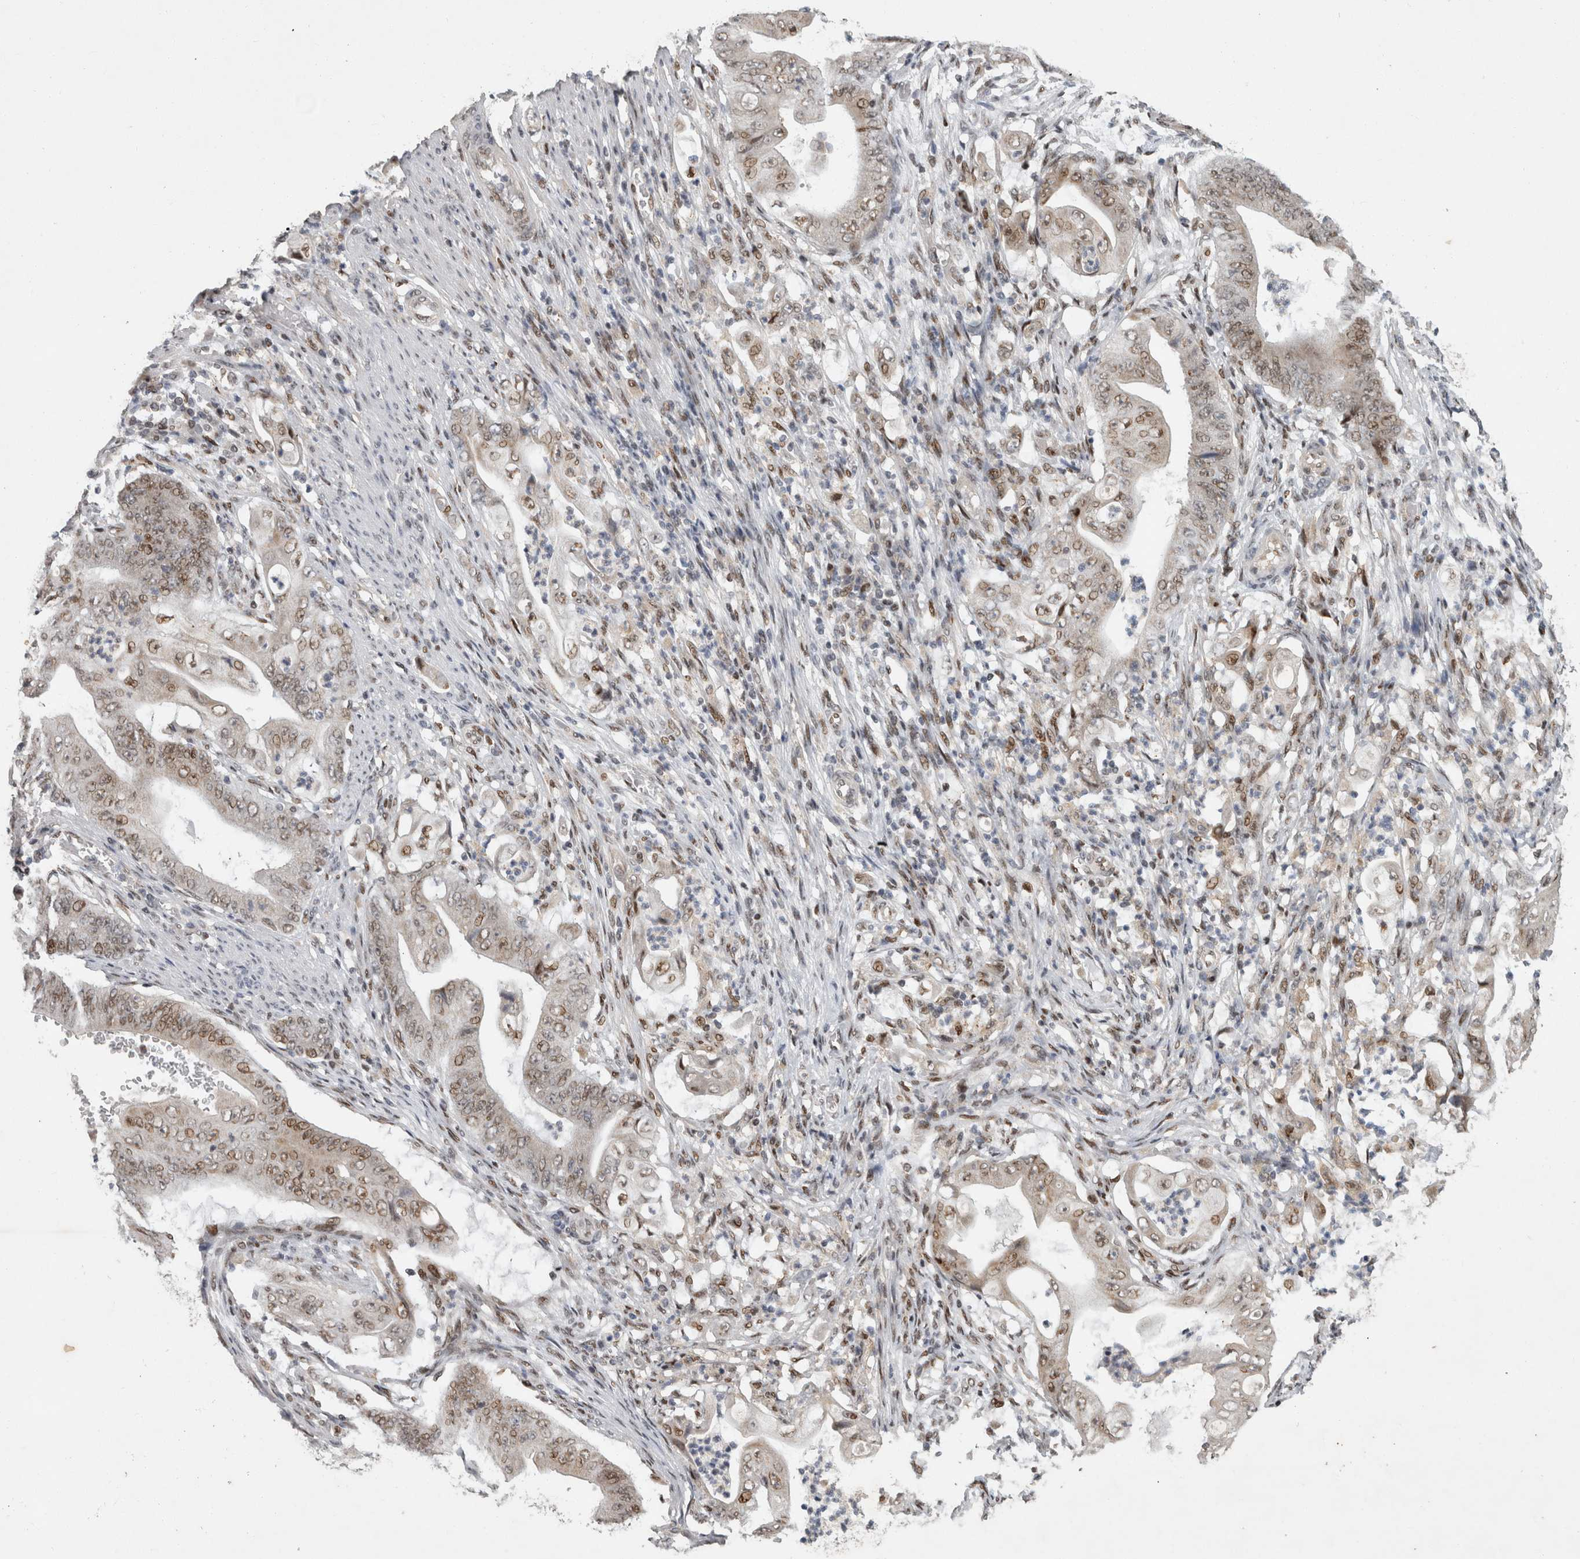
{"staining": {"intensity": "weak", "quantity": ">75%", "location": "nuclear"}, "tissue": "stomach cancer", "cell_type": "Tumor cells", "image_type": "cancer", "snomed": [{"axis": "morphology", "description": "Adenocarcinoma, NOS"}, {"axis": "topography", "description": "Stomach"}], "caption": "Immunohistochemistry (IHC) staining of stomach cancer (adenocarcinoma), which shows low levels of weak nuclear positivity in about >75% of tumor cells indicating weak nuclear protein staining. The staining was performed using DAB (brown) for protein detection and nuclei were counterstained in hematoxylin (blue).", "gene": "C8orf58", "patient": {"sex": "female", "age": 73}}